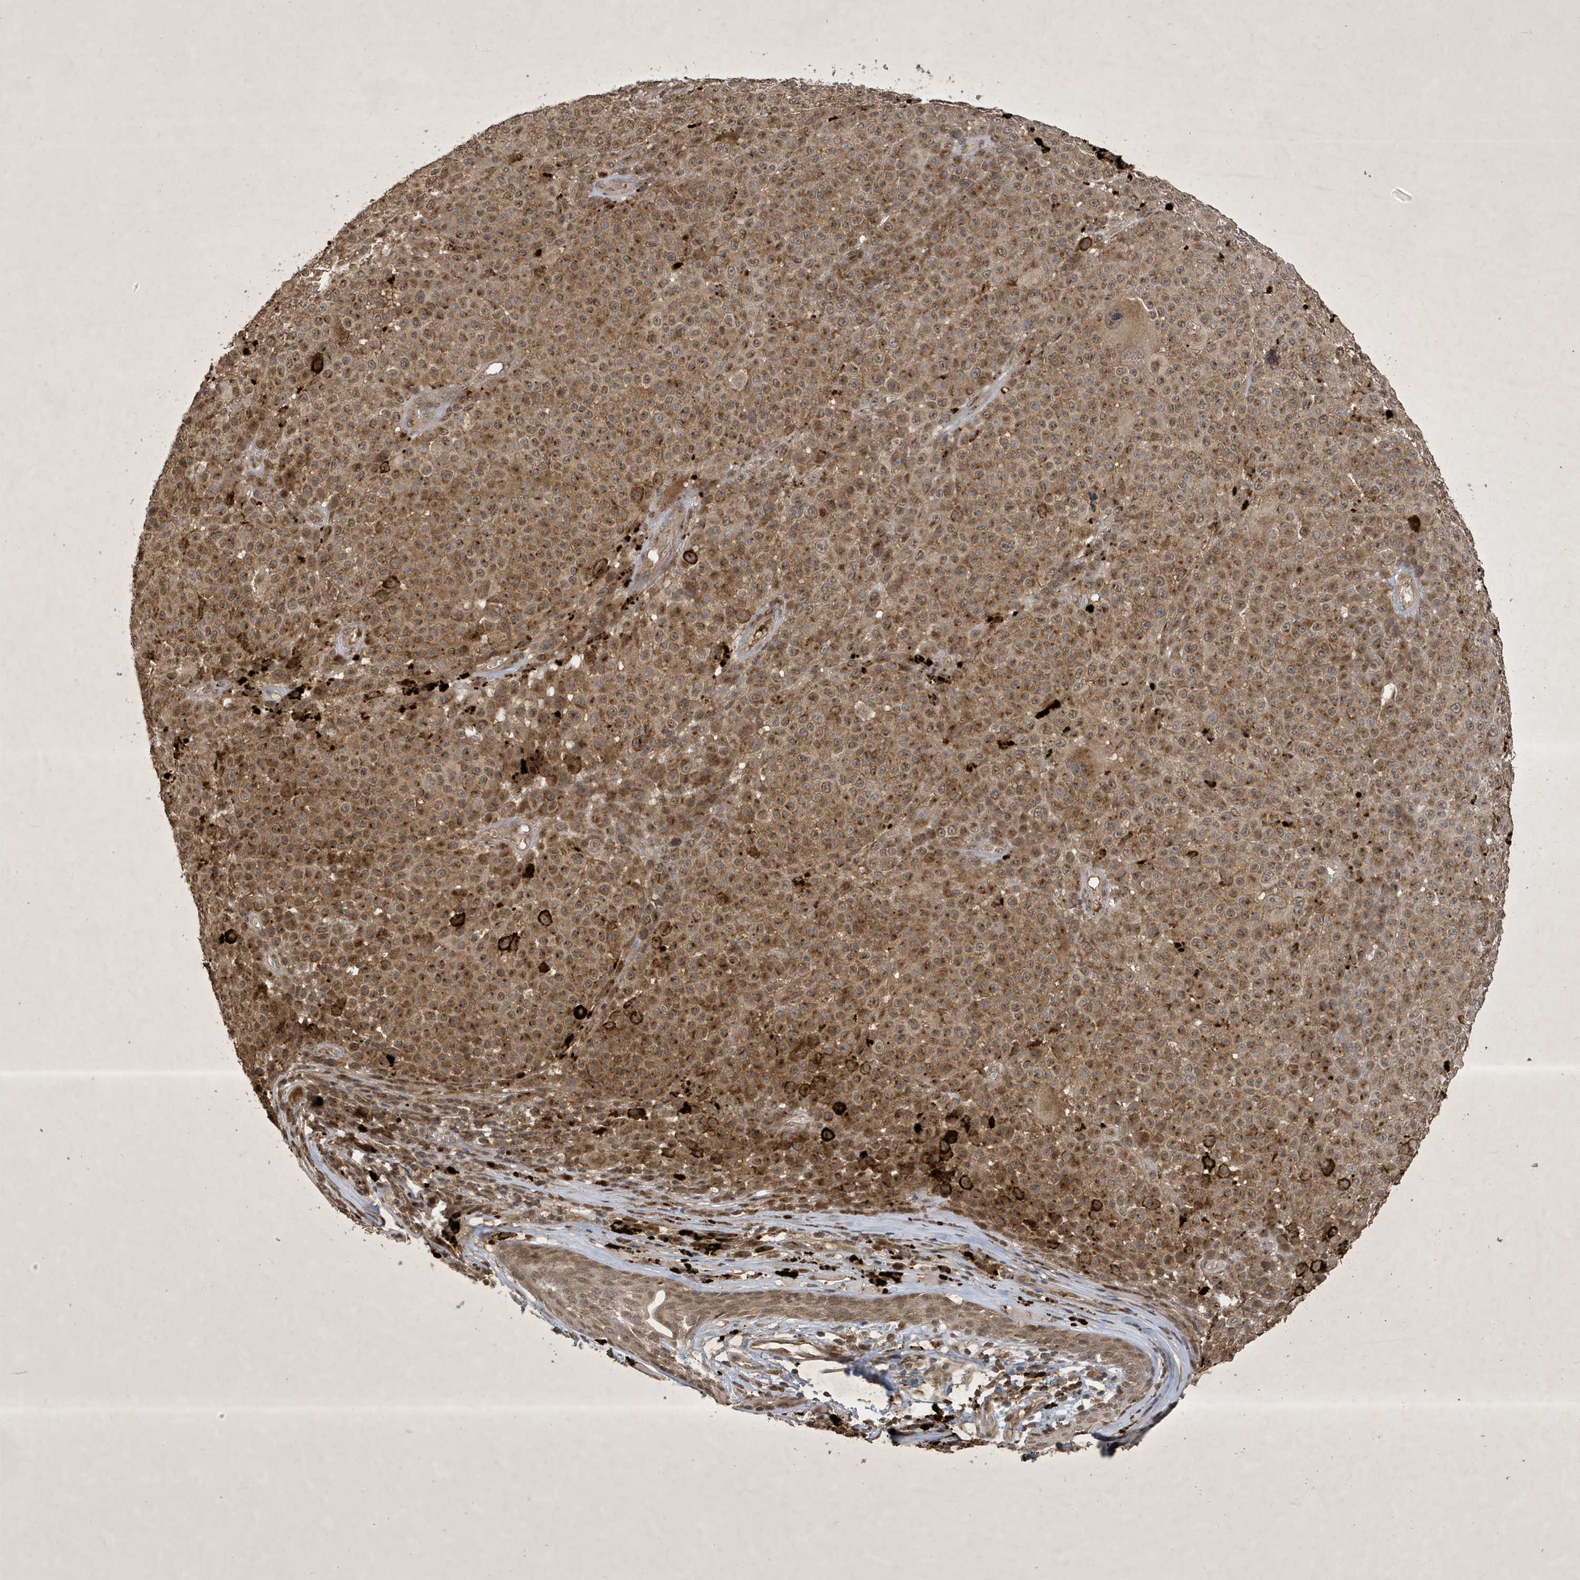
{"staining": {"intensity": "moderate", "quantity": ">75%", "location": "cytoplasmic/membranous,nuclear"}, "tissue": "melanoma", "cell_type": "Tumor cells", "image_type": "cancer", "snomed": [{"axis": "morphology", "description": "Malignant melanoma, NOS"}, {"axis": "topography", "description": "Skin"}], "caption": "Melanoma tissue shows moderate cytoplasmic/membranous and nuclear expression in approximately >75% of tumor cells, visualized by immunohistochemistry. (DAB (3,3'-diaminobenzidine) = brown stain, brightfield microscopy at high magnification).", "gene": "STX10", "patient": {"sex": "female", "age": 94}}